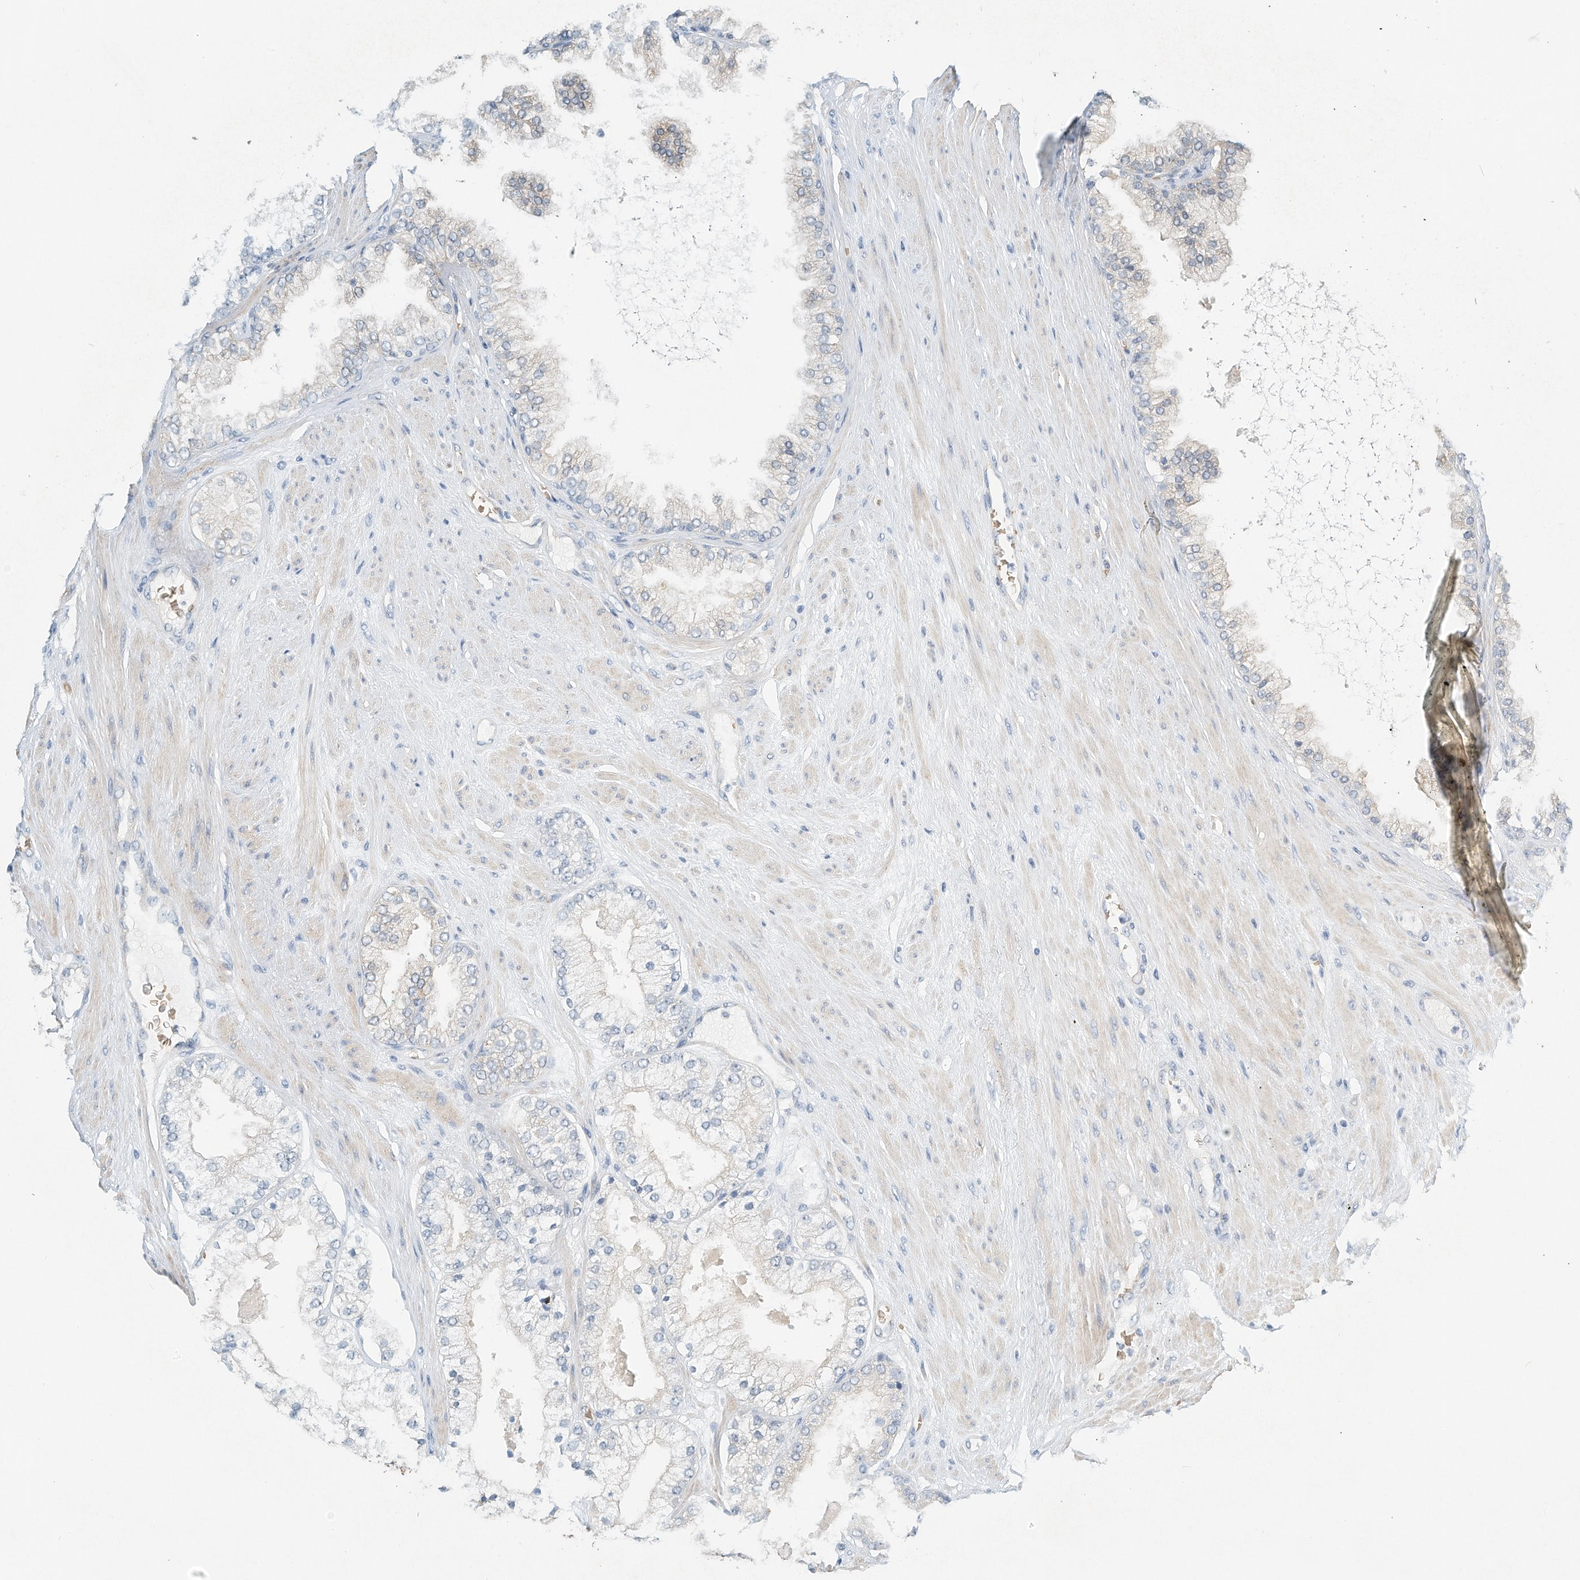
{"staining": {"intensity": "negative", "quantity": "none", "location": "none"}, "tissue": "prostate cancer", "cell_type": "Tumor cells", "image_type": "cancer", "snomed": [{"axis": "morphology", "description": "Adenocarcinoma, High grade"}, {"axis": "topography", "description": "Prostate"}], "caption": "IHC of high-grade adenocarcinoma (prostate) exhibits no positivity in tumor cells. (Stains: DAB IHC with hematoxylin counter stain, Microscopy: brightfield microscopy at high magnification).", "gene": "RCAN3", "patient": {"sex": "male", "age": 58}}